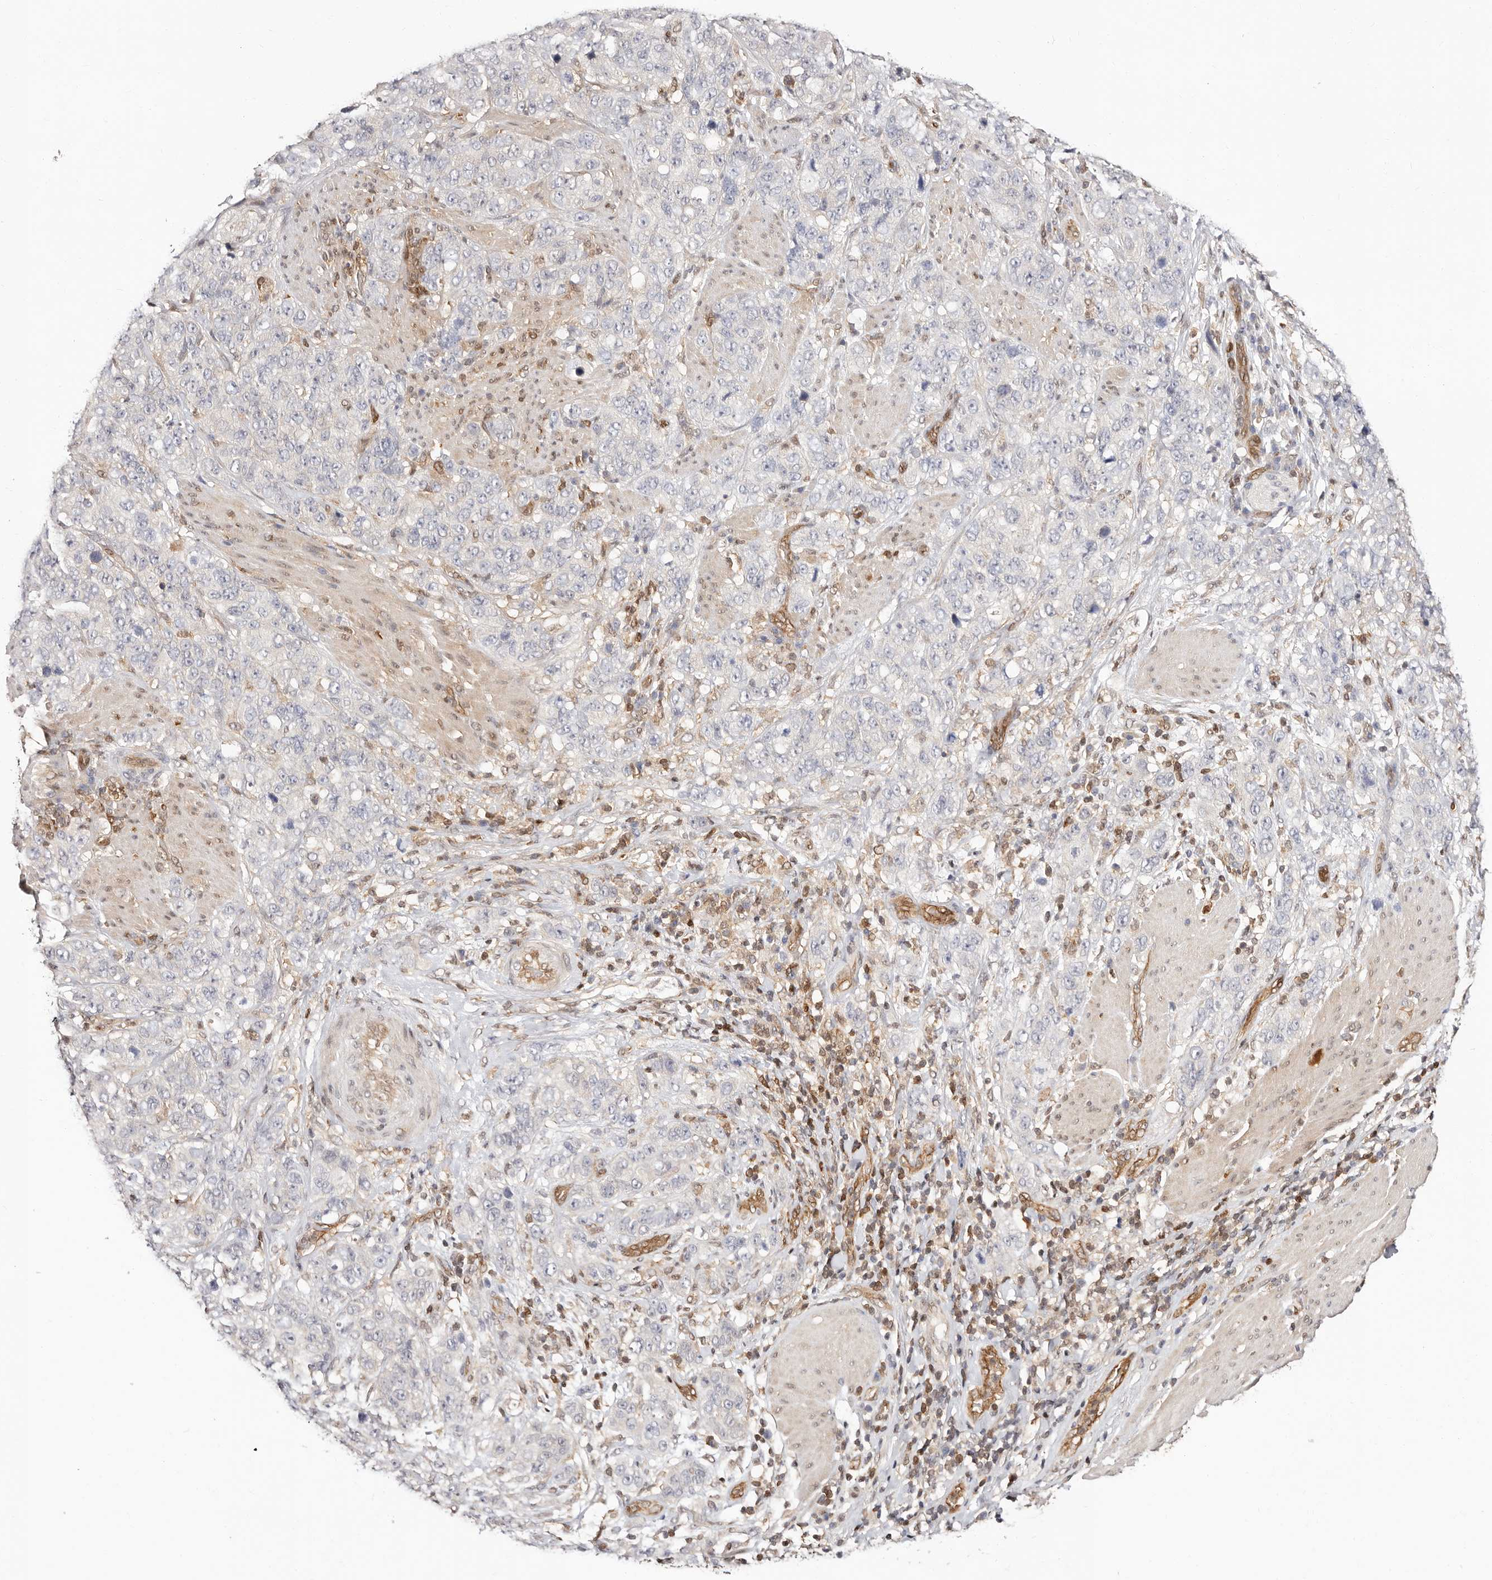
{"staining": {"intensity": "negative", "quantity": "none", "location": "none"}, "tissue": "stomach cancer", "cell_type": "Tumor cells", "image_type": "cancer", "snomed": [{"axis": "morphology", "description": "Adenocarcinoma, NOS"}, {"axis": "topography", "description": "Stomach"}], "caption": "Protein analysis of stomach adenocarcinoma displays no significant staining in tumor cells.", "gene": "STAT5A", "patient": {"sex": "male", "age": 48}}